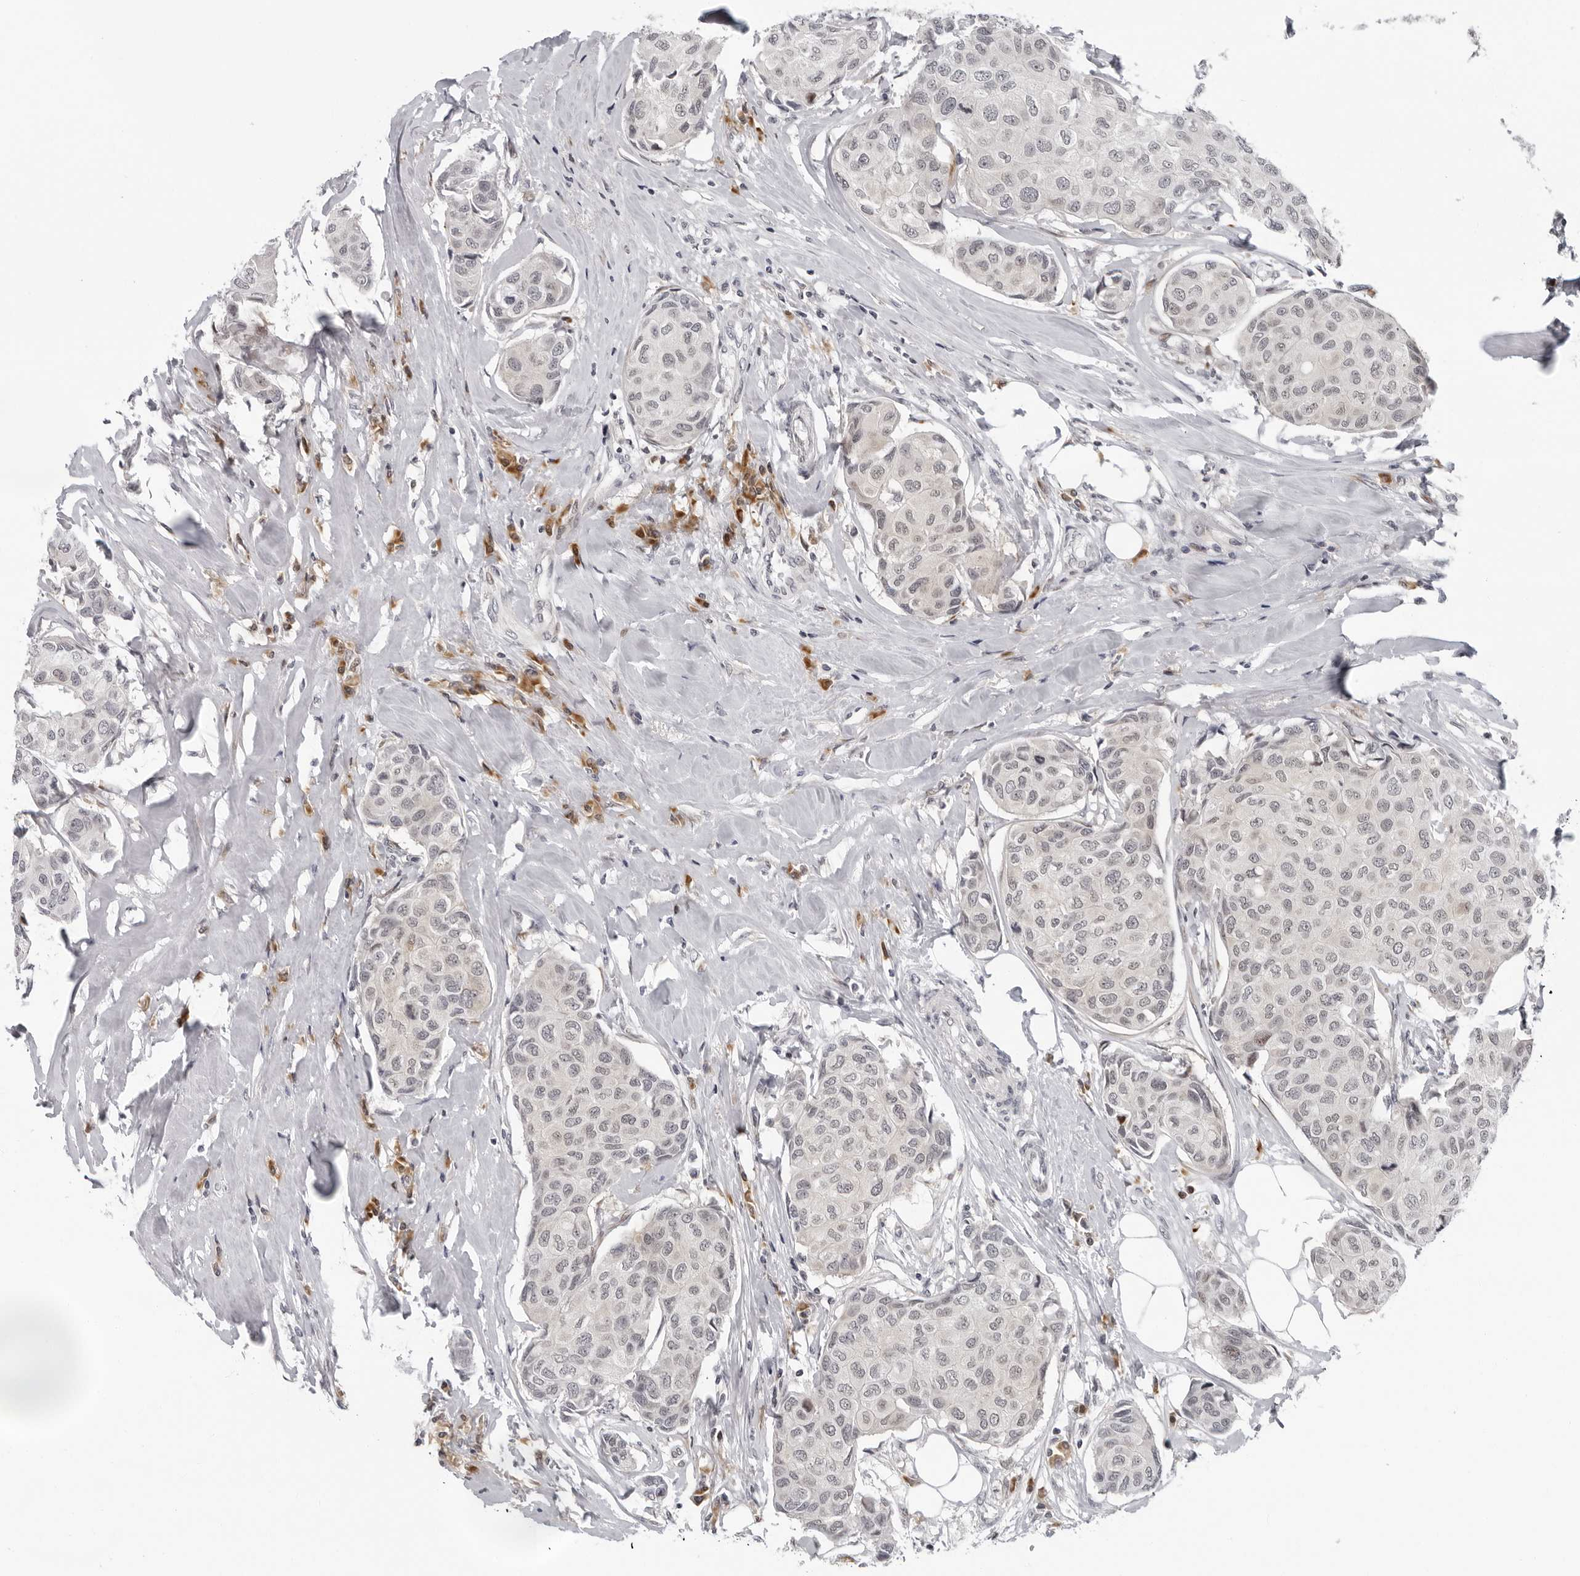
{"staining": {"intensity": "weak", "quantity": "<25%", "location": "nuclear"}, "tissue": "breast cancer", "cell_type": "Tumor cells", "image_type": "cancer", "snomed": [{"axis": "morphology", "description": "Duct carcinoma"}, {"axis": "topography", "description": "Breast"}], "caption": "High magnification brightfield microscopy of intraductal carcinoma (breast) stained with DAB (brown) and counterstained with hematoxylin (blue): tumor cells show no significant positivity.", "gene": "PIP4K2C", "patient": {"sex": "female", "age": 80}}